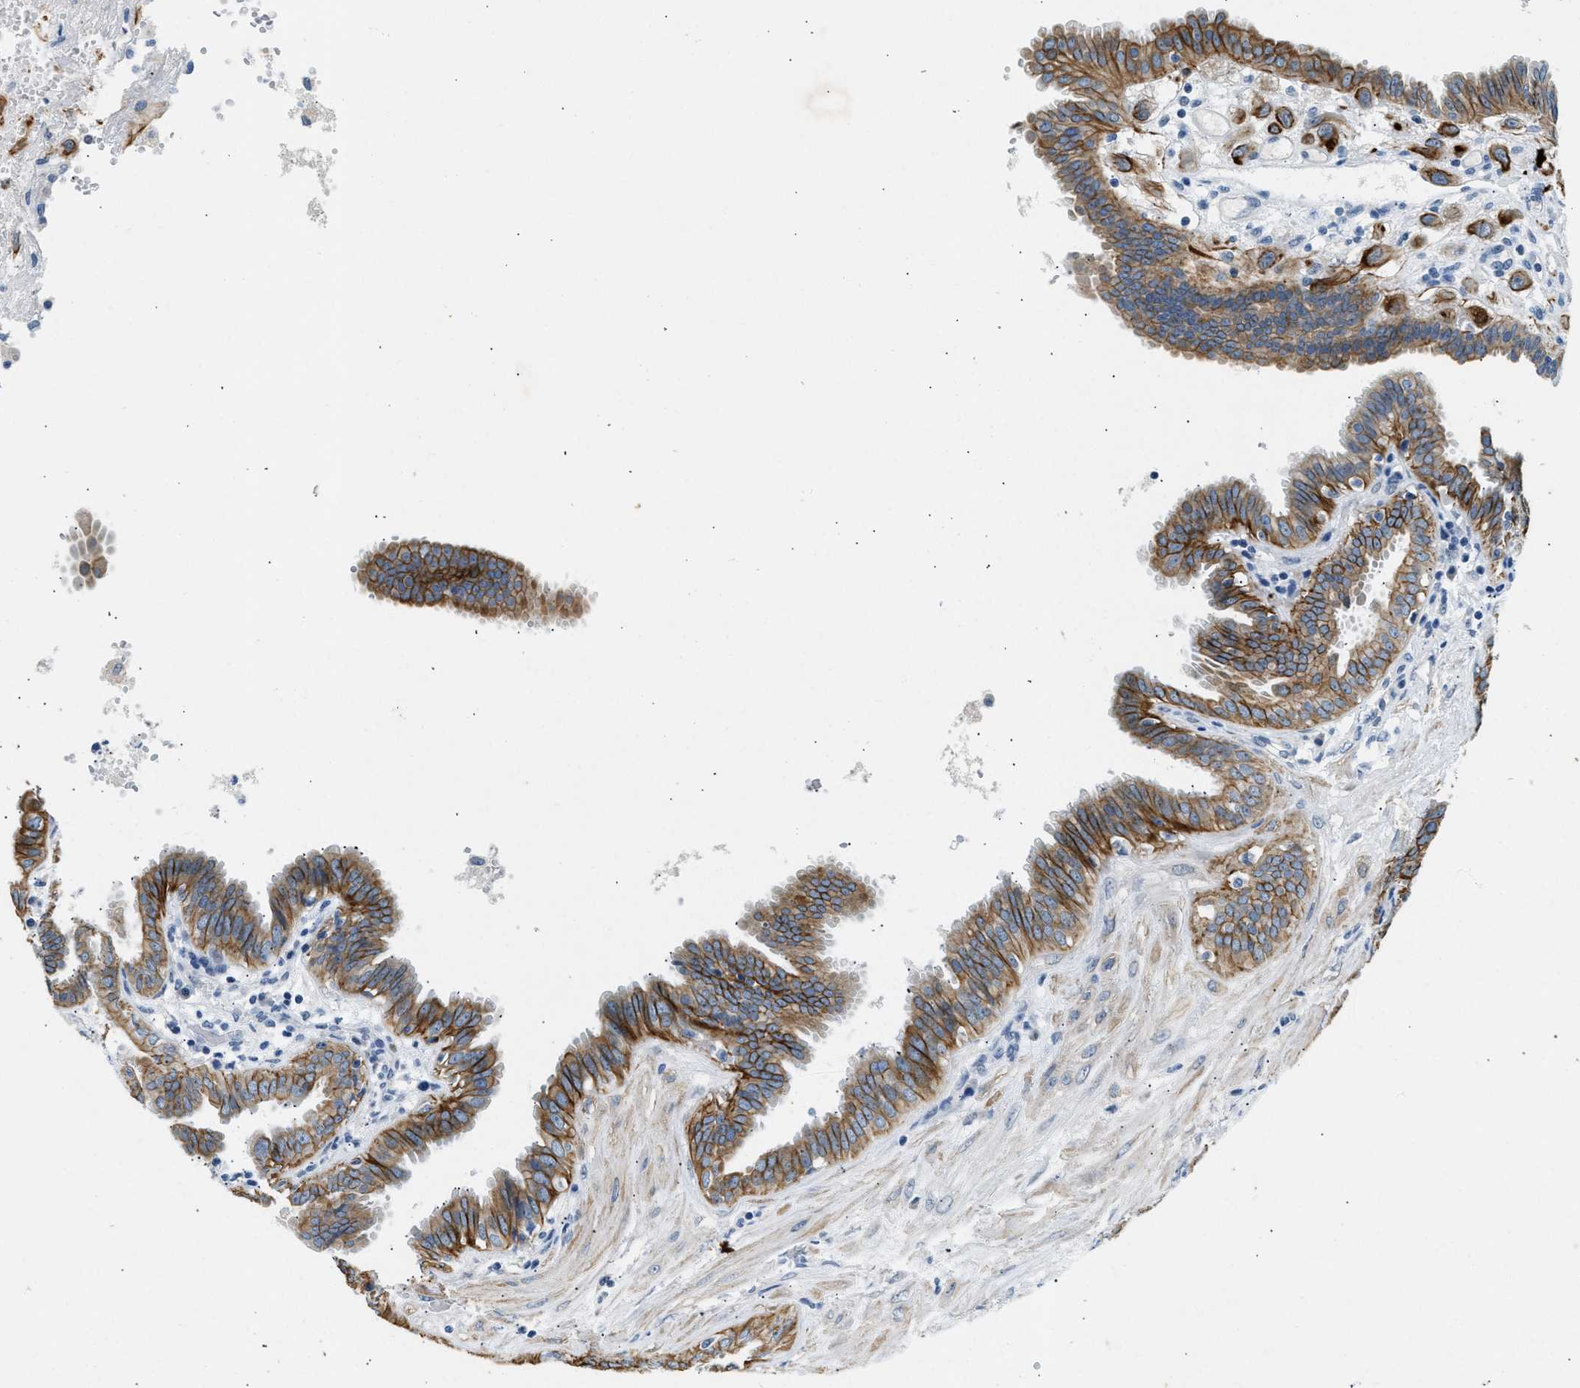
{"staining": {"intensity": "moderate", "quantity": ">75%", "location": "cytoplasmic/membranous"}, "tissue": "fallopian tube", "cell_type": "Glandular cells", "image_type": "normal", "snomed": [{"axis": "morphology", "description": "Normal tissue, NOS"}, {"axis": "topography", "description": "Fallopian tube"}, {"axis": "topography", "description": "Placenta"}], "caption": "Human fallopian tube stained for a protein (brown) demonstrates moderate cytoplasmic/membranous positive expression in about >75% of glandular cells.", "gene": "CFAP20", "patient": {"sex": "female", "age": 32}}